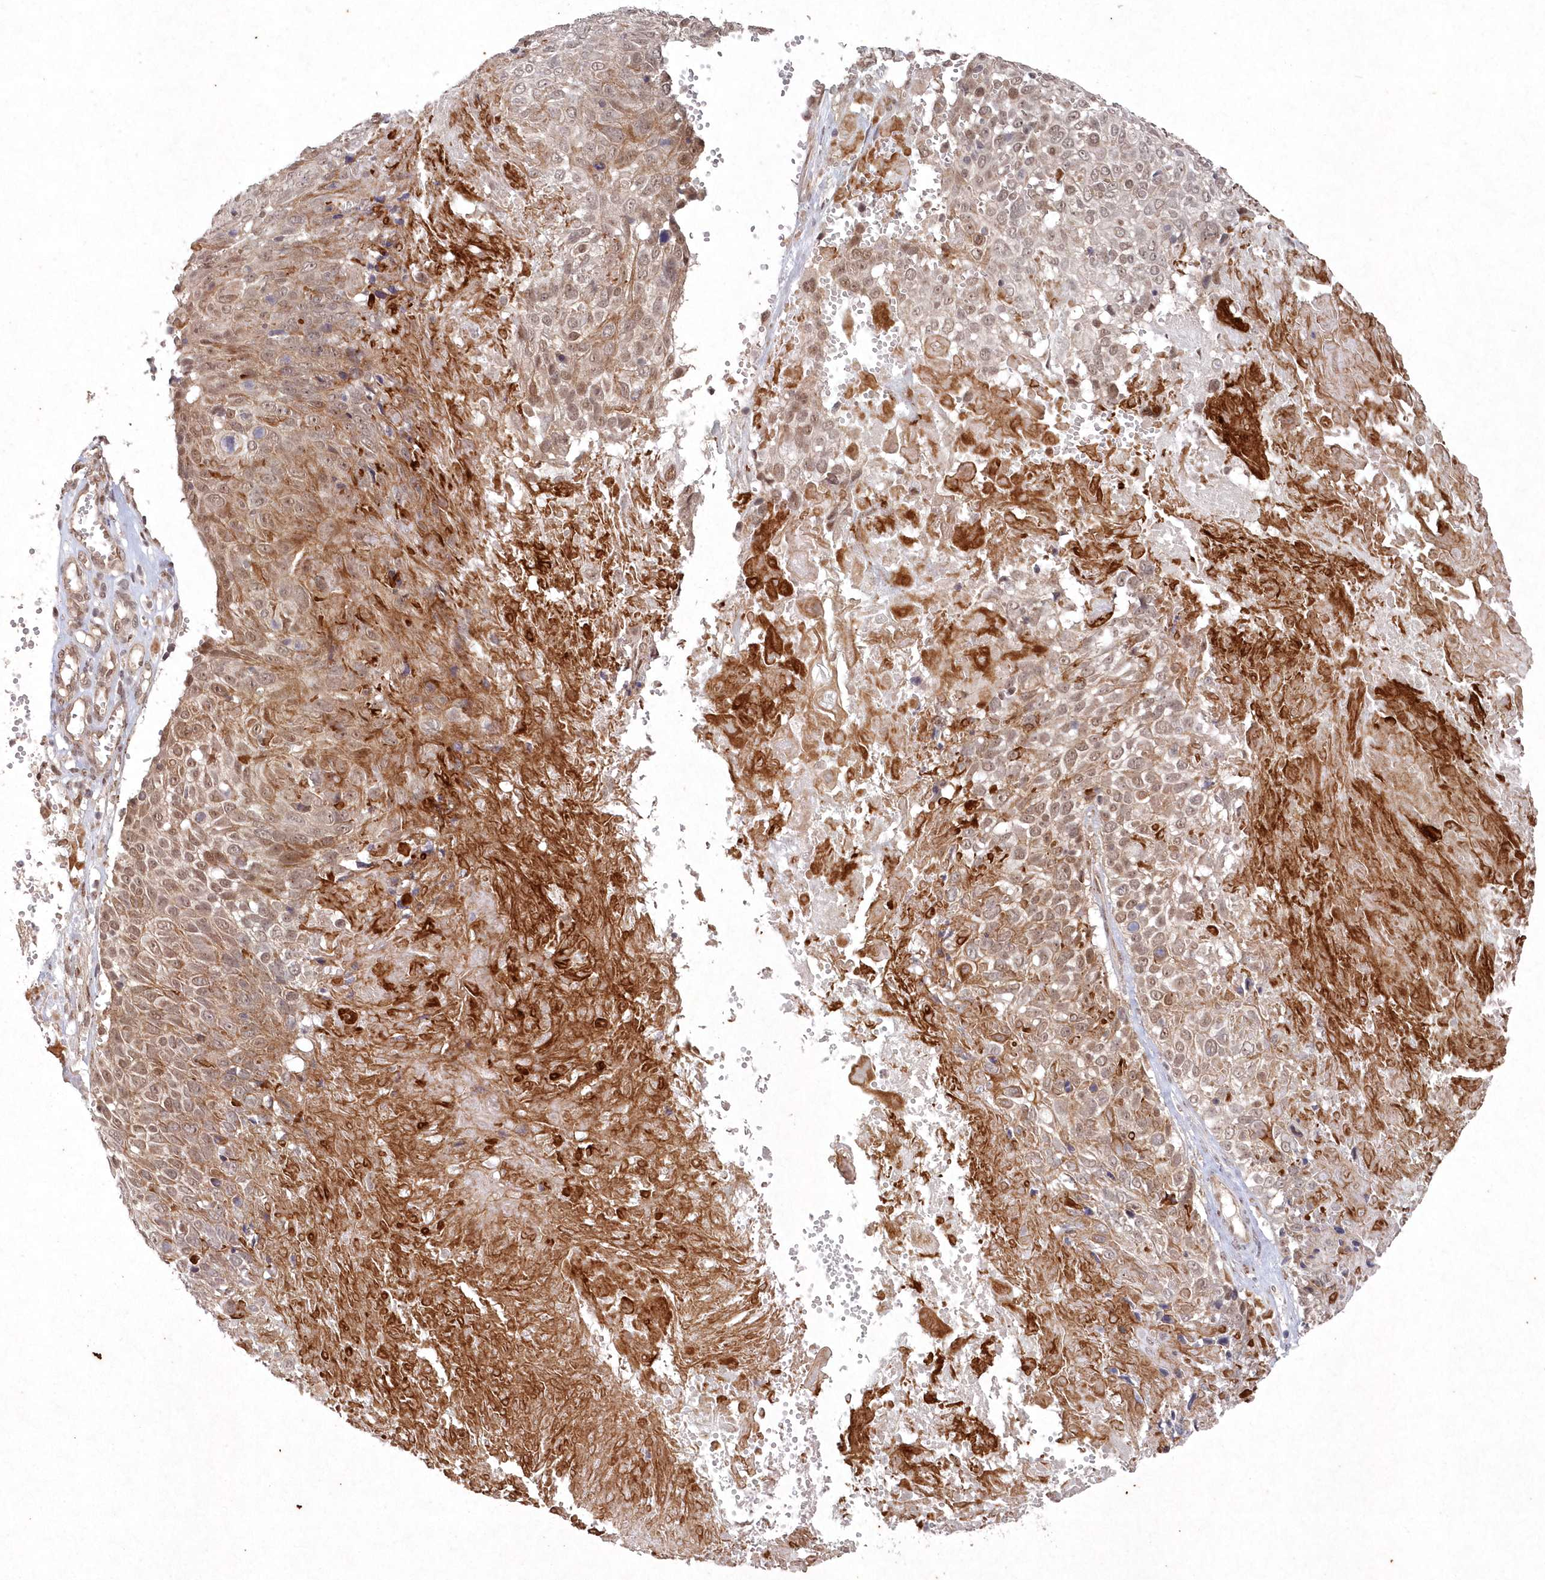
{"staining": {"intensity": "moderate", "quantity": "25%-75%", "location": "cytoplasmic/membranous,nuclear"}, "tissue": "cervical cancer", "cell_type": "Tumor cells", "image_type": "cancer", "snomed": [{"axis": "morphology", "description": "Squamous cell carcinoma, NOS"}, {"axis": "topography", "description": "Cervix"}], "caption": "Squamous cell carcinoma (cervical) stained with IHC exhibits moderate cytoplasmic/membranous and nuclear expression in approximately 25%-75% of tumor cells.", "gene": "VSIG2", "patient": {"sex": "female", "age": 74}}